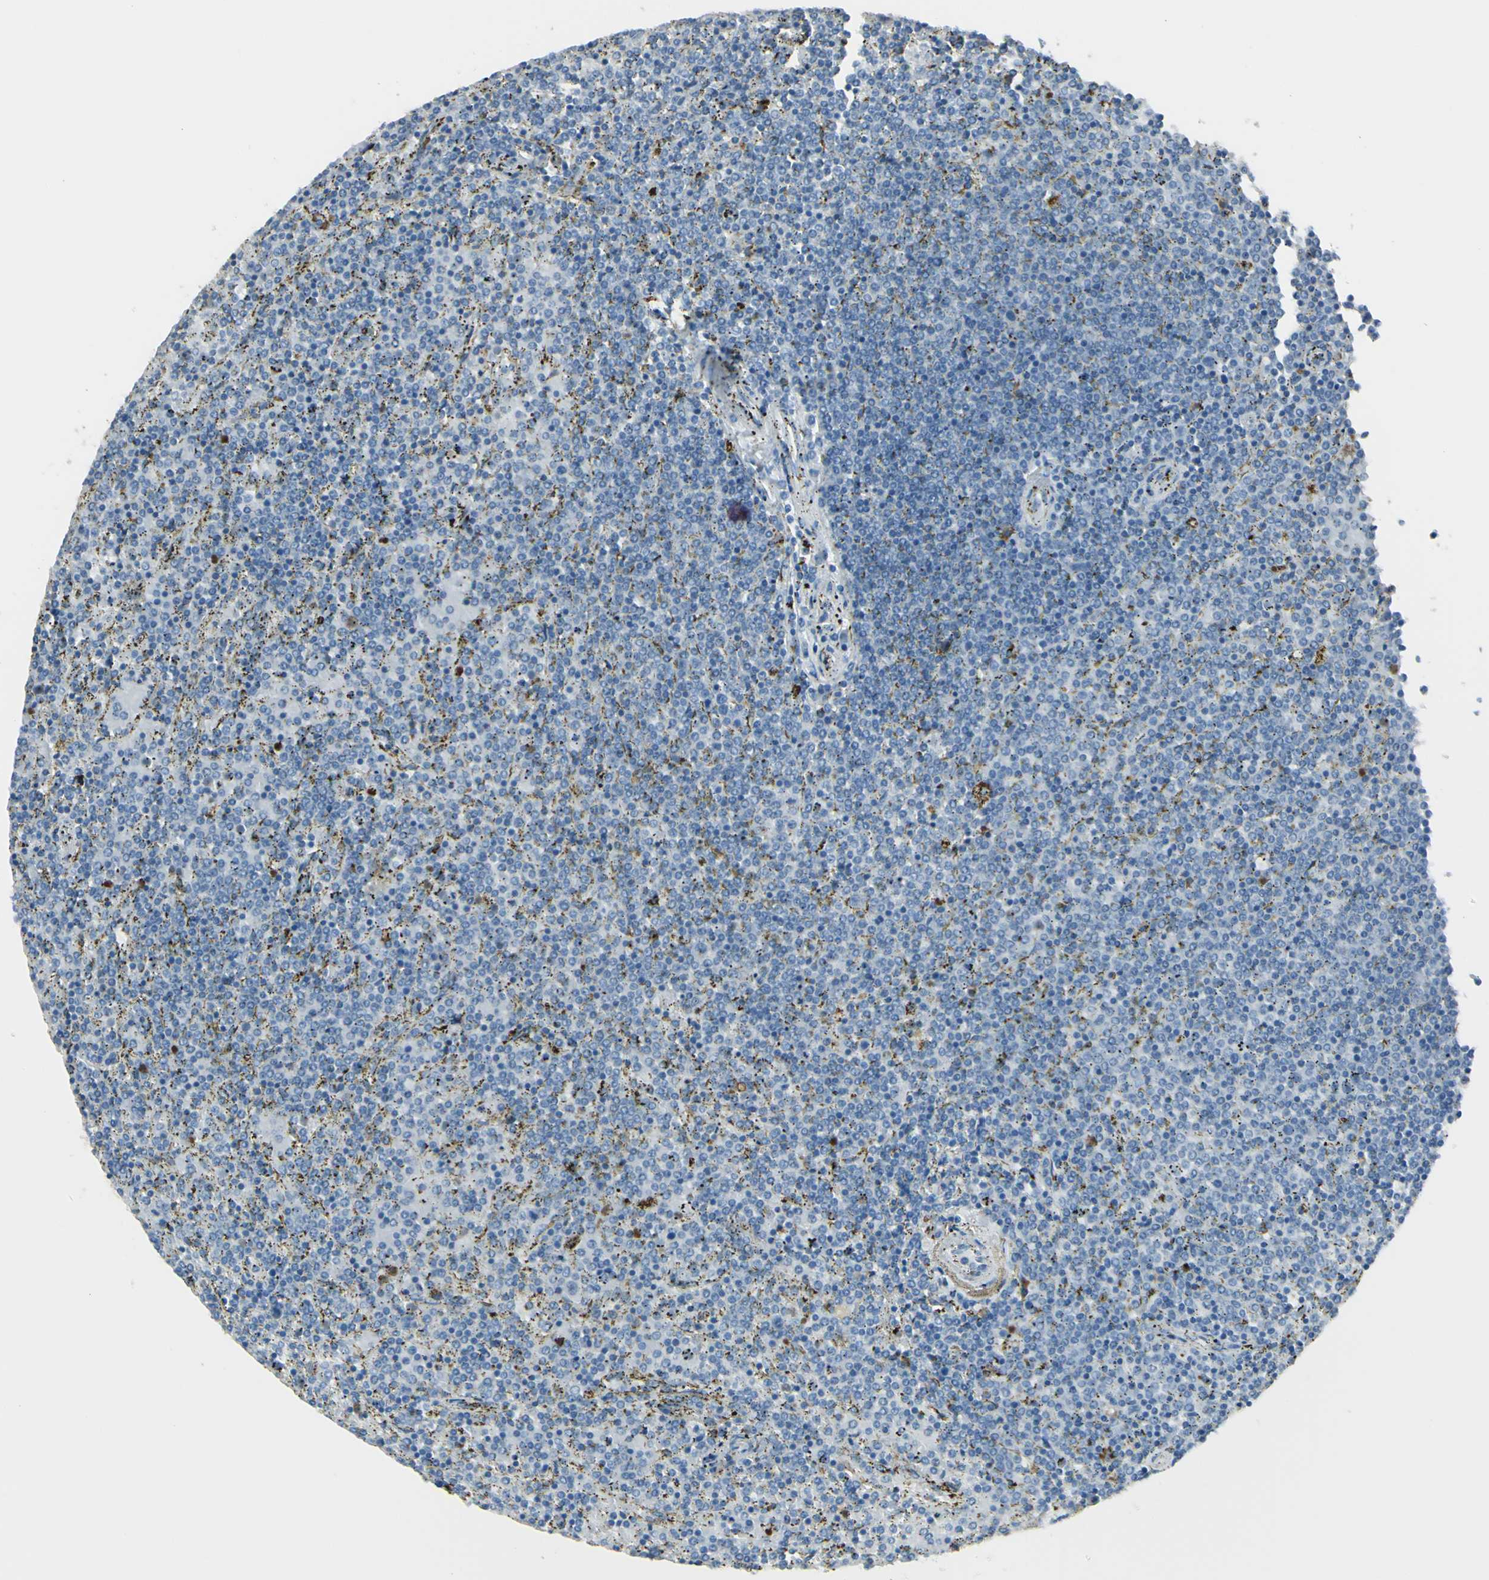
{"staining": {"intensity": "negative", "quantity": "none", "location": "none"}, "tissue": "lymphoma", "cell_type": "Tumor cells", "image_type": "cancer", "snomed": [{"axis": "morphology", "description": "Malignant lymphoma, non-Hodgkin's type, Low grade"}, {"axis": "topography", "description": "Spleen"}], "caption": "Image shows no protein positivity in tumor cells of lymphoma tissue.", "gene": "ZNF557", "patient": {"sex": "female", "age": 77}}